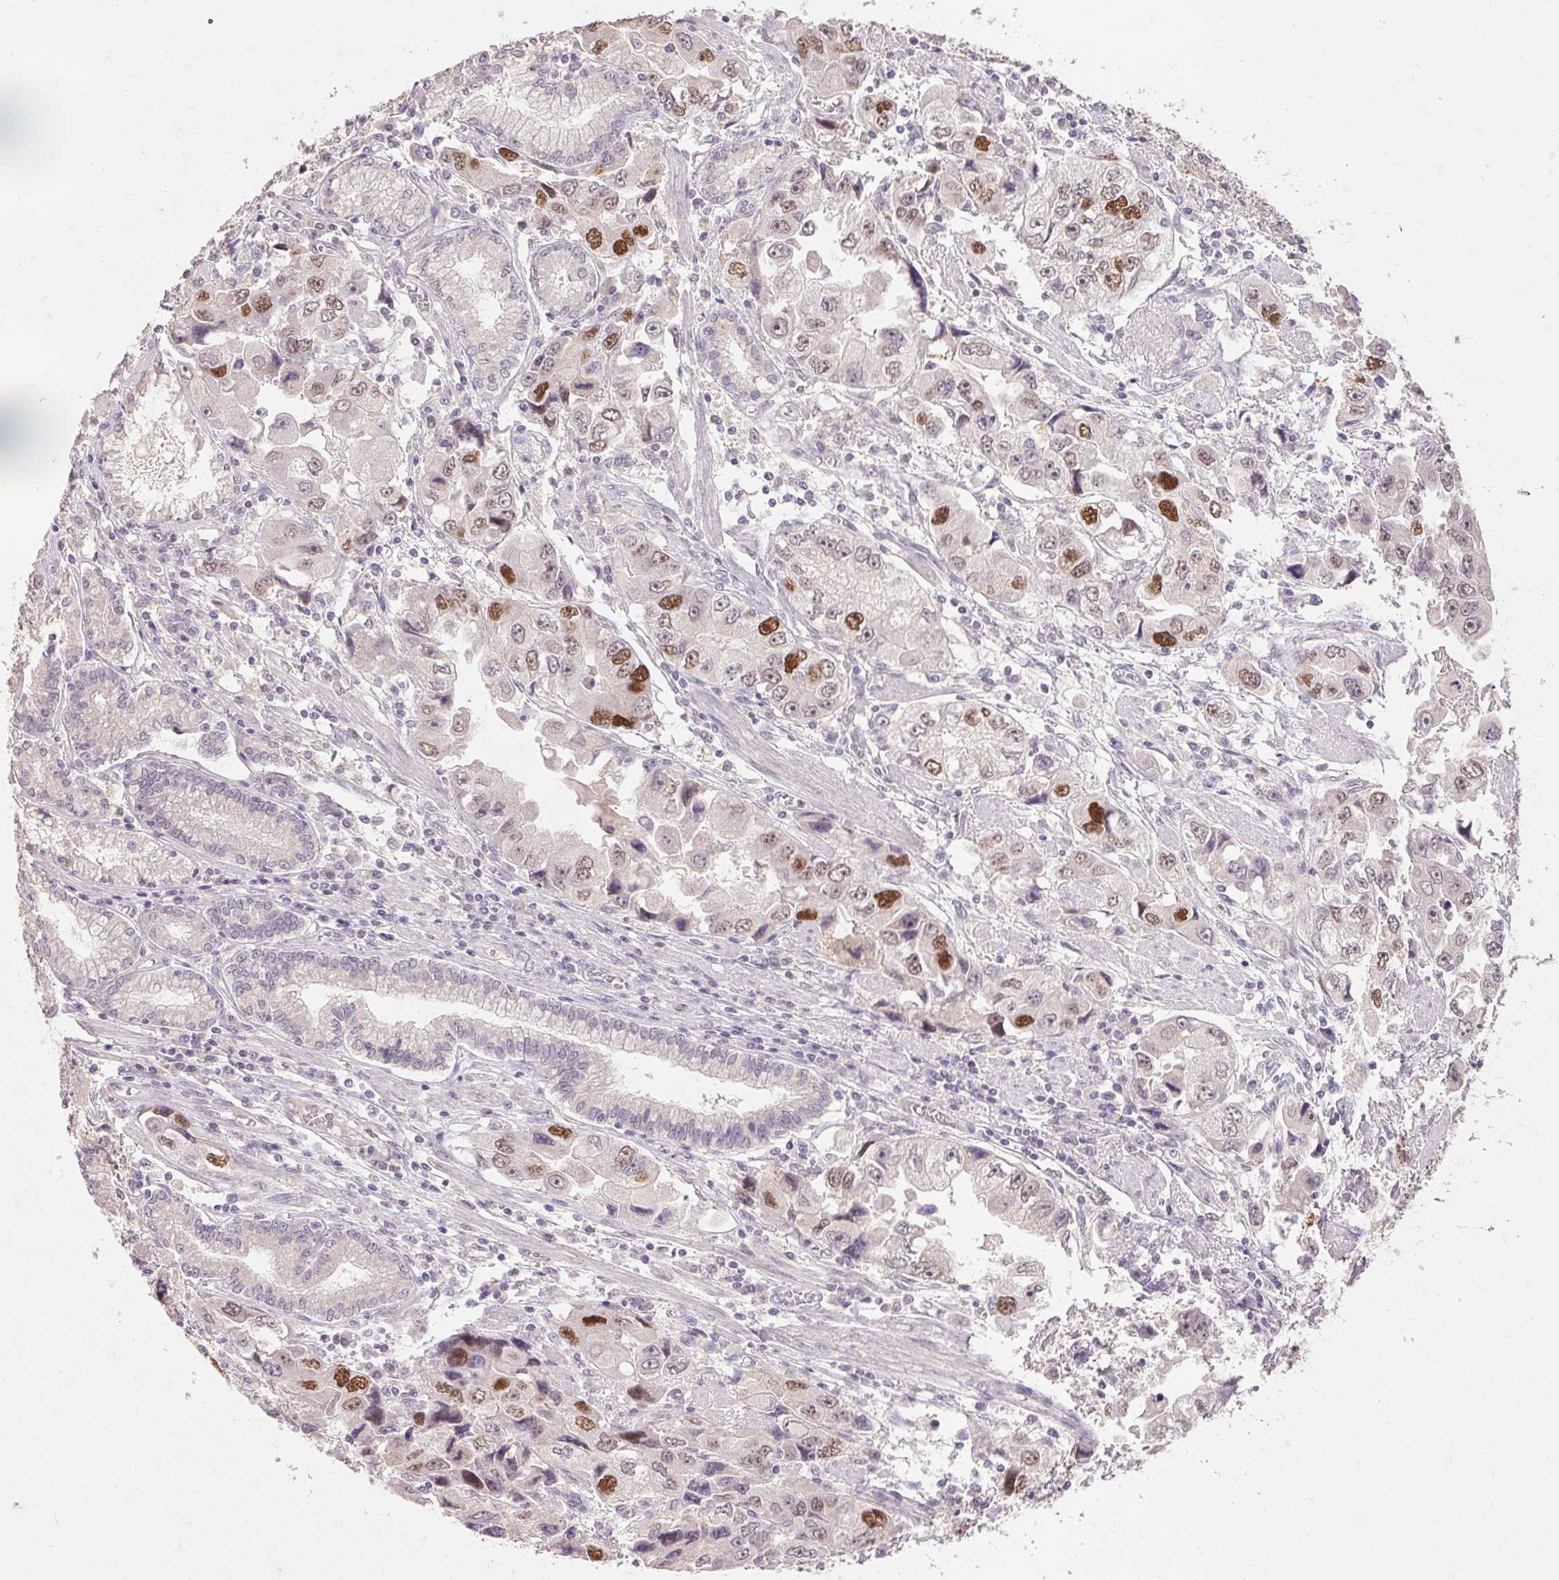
{"staining": {"intensity": "strong", "quantity": "<25%", "location": "nuclear"}, "tissue": "stomach cancer", "cell_type": "Tumor cells", "image_type": "cancer", "snomed": [{"axis": "morphology", "description": "Adenocarcinoma, NOS"}, {"axis": "topography", "description": "Stomach, lower"}], "caption": "Tumor cells display strong nuclear staining in about <25% of cells in stomach cancer (adenocarcinoma).", "gene": "SKP2", "patient": {"sex": "female", "age": 93}}